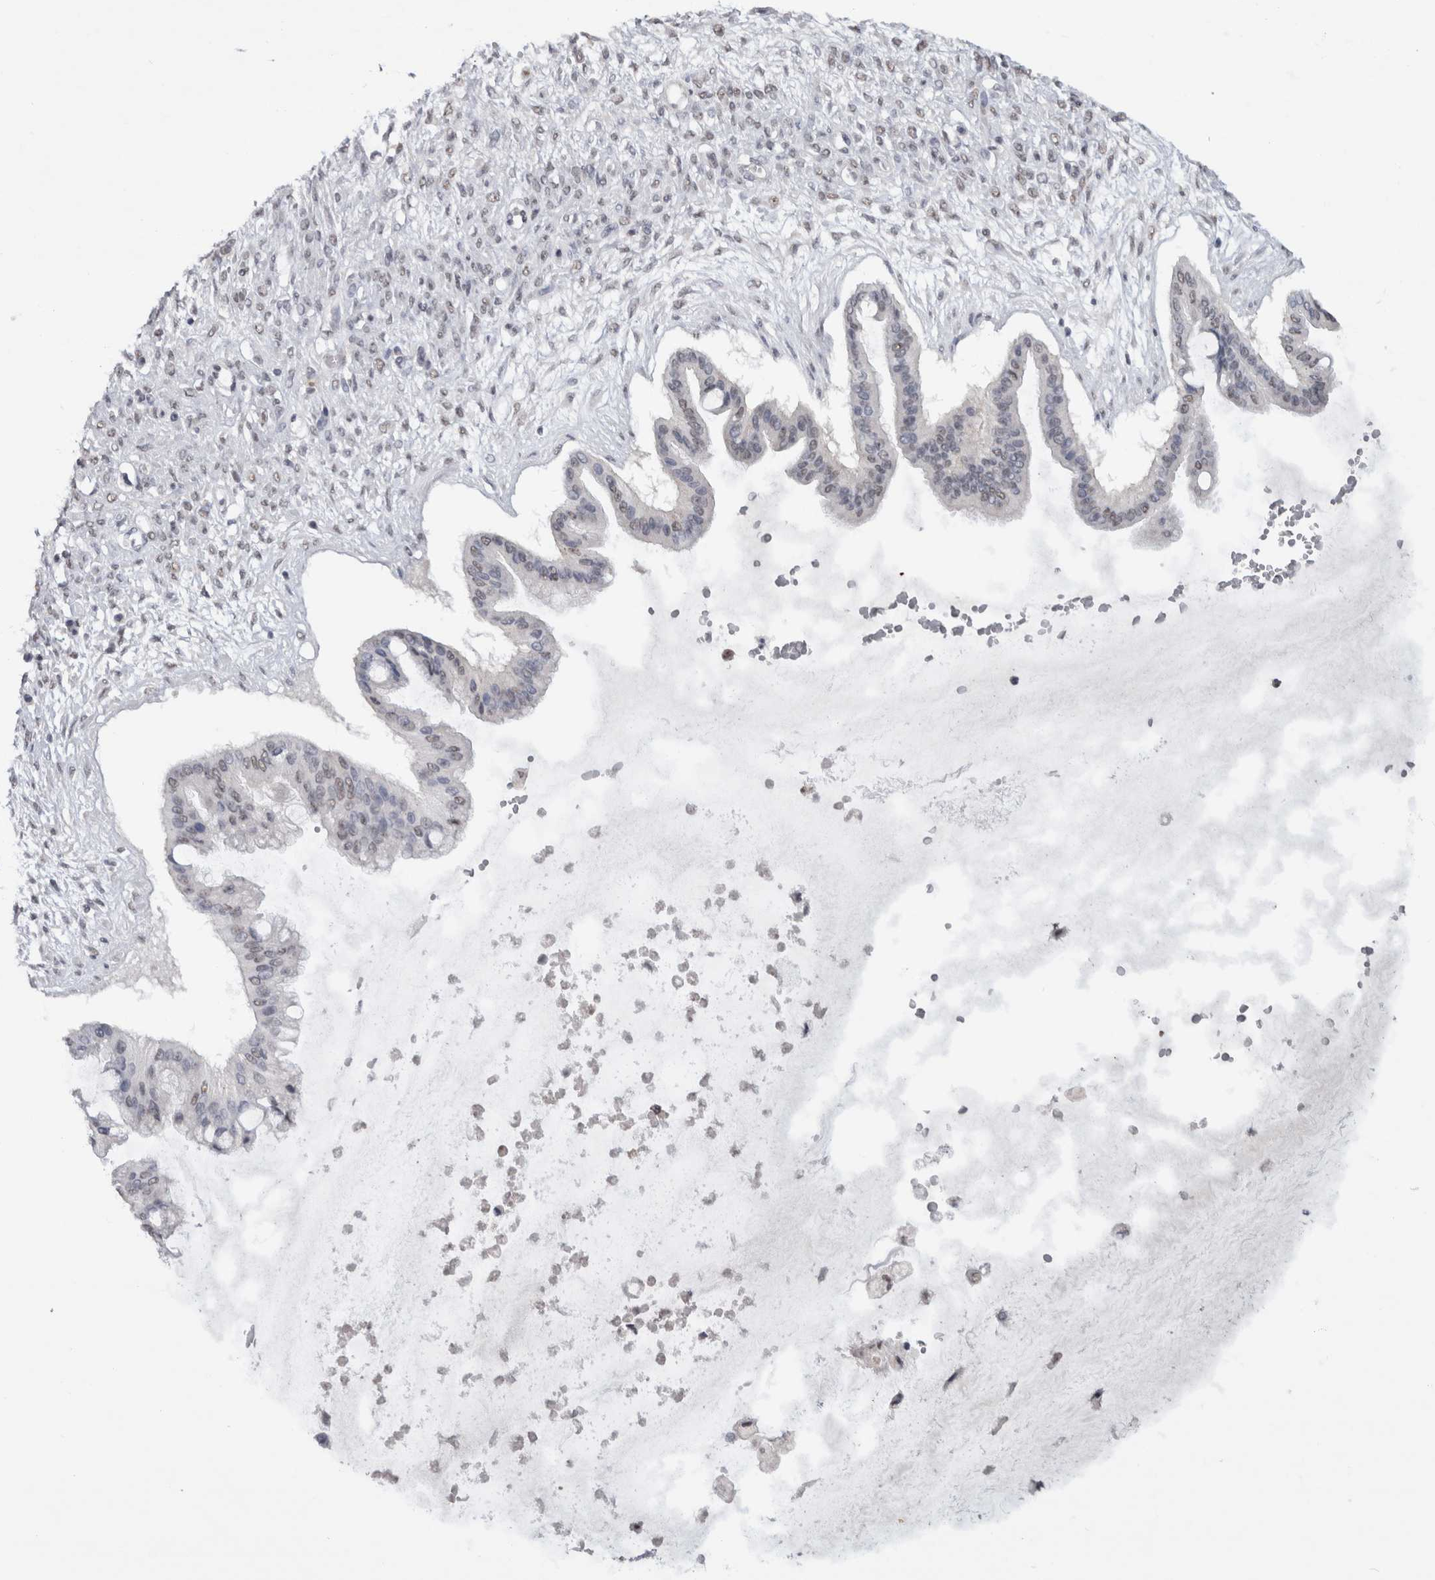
{"staining": {"intensity": "negative", "quantity": "none", "location": "none"}, "tissue": "ovarian cancer", "cell_type": "Tumor cells", "image_type": "cancer", "snomed": [{"axis": "morphology", "description": "Cystadenocarcinoma, mucinous, NOS"}, {"axis": "topography", "description": "Ovary"}], "caption": "Ovarian mucinous cystadenocarcinoma stained for a protein using immunohistochemistry (IHC) displays no staining tumor cells.", "gene": "RPS6KA2", "patient": {"sex": "female", "age": 73}}